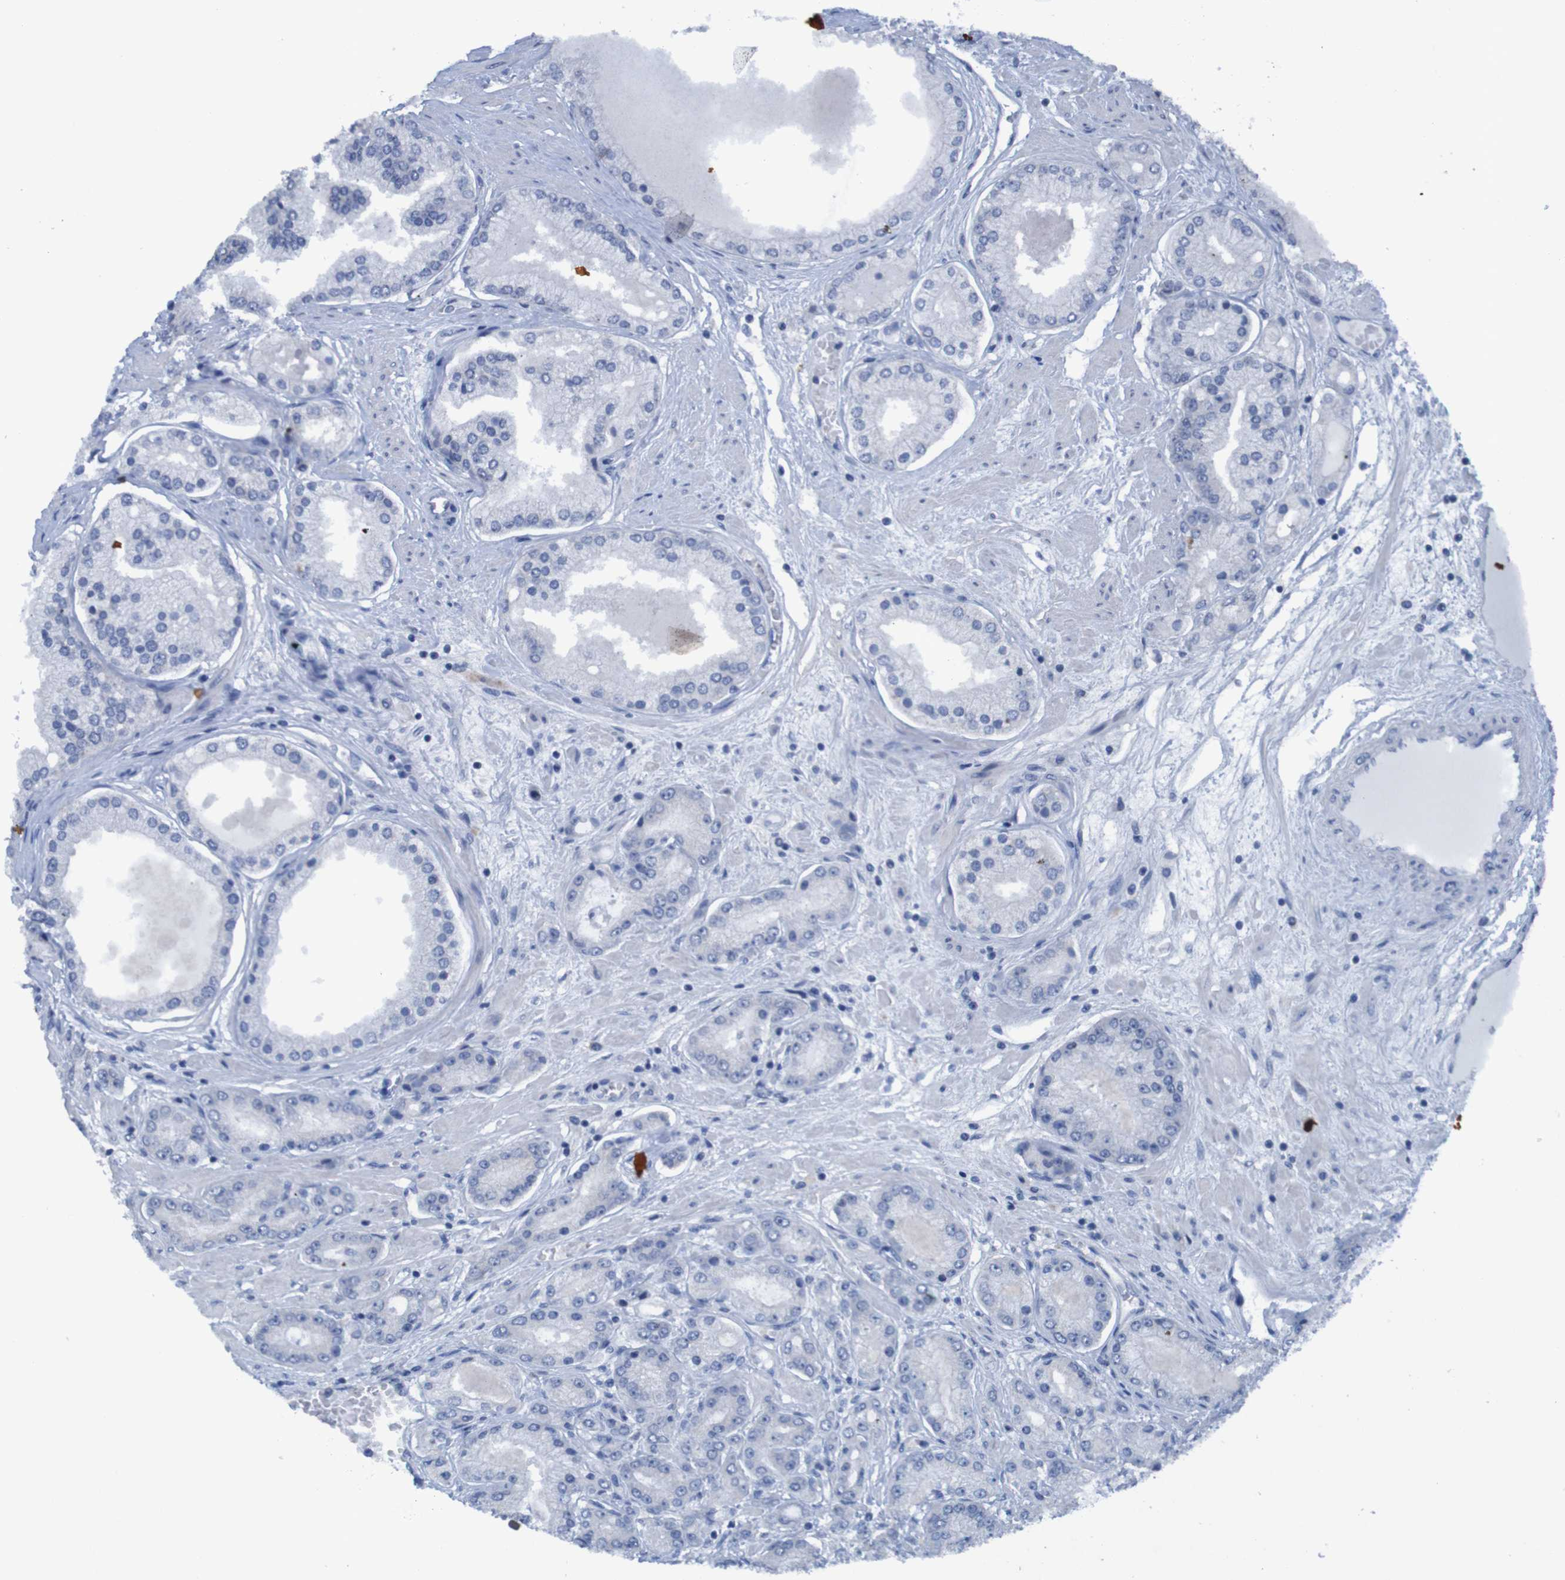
{"staining": {"intensity": "negative", "quantity": "none", "location": "none"}, "tissue": "prostate cancer", "cell_type": "Tumor cells", "image_type": "cancer", "snomed": [{"axis": "morphology", "description": "Adenocarcinoma, High grade"}, {"axis": "topography", "description": "Prostate"}], "caption": "A histopathology image of human prostate cancer is negative for staining in tumor cells.", "gene": "CLDN18", "patient": {"sex": "male", "age": 59}}